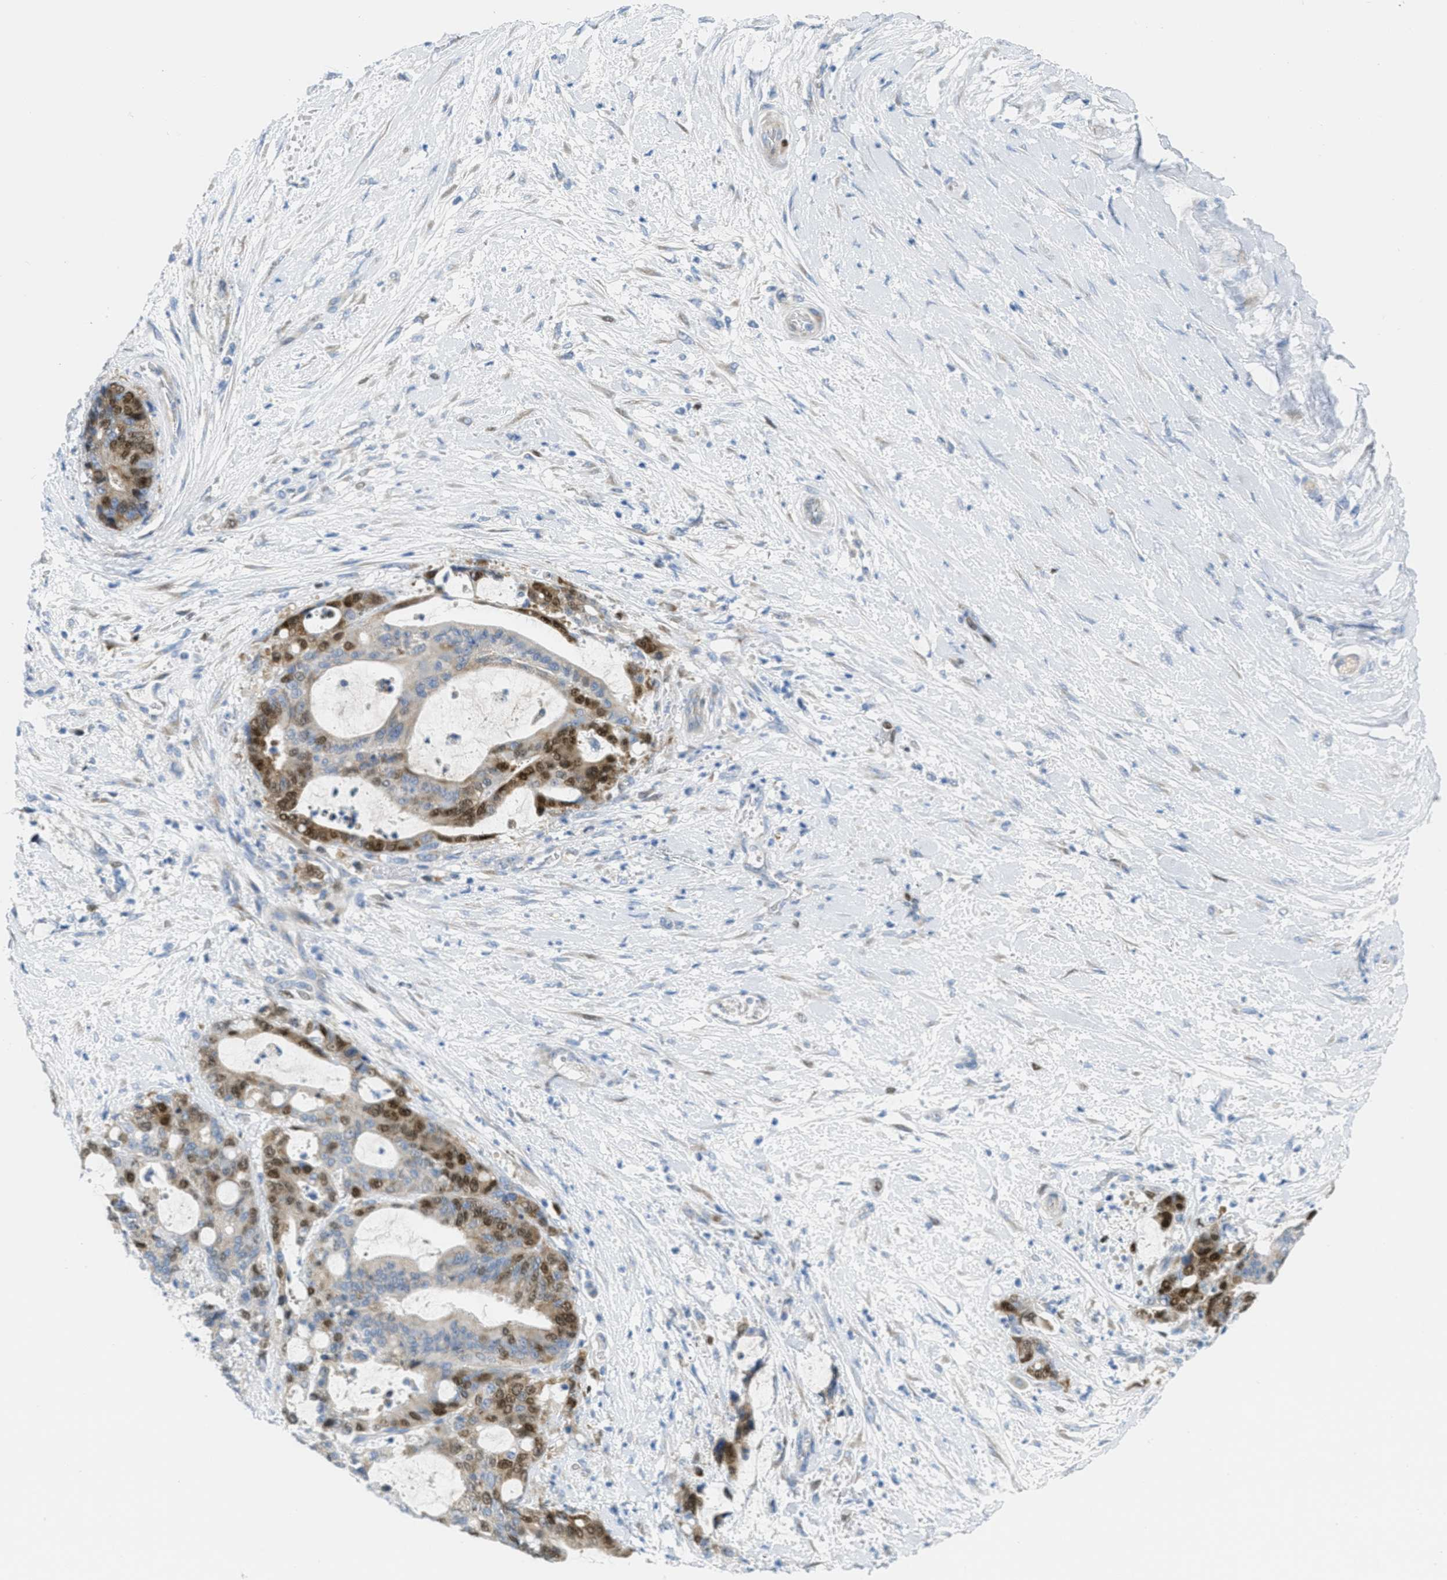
{"staining": {"intensity": "moderate", "quantity": ">75%", "location": "cytoplasmic/membranous,nuclear"}, "tissue": "liver cancer", "cell_type": "Tumor cells", "image_type": "cancer", "snomed": [{"axis": "morphology", "description": "Normal tissue, NOS"}, {"axis": "morphology", "description": "Cholangiocarcinoma"}, {"axis": "topography", "description": "Liver"}, {"axis": "topography", "description": "Peripheral nerve tissue"}], "caption": "Protein expression analysis of liver cancer displays moderate cytoplasmic/membranous and nuclear positivity in about >75% of tumor cells. The staining was performed using DAB to visualize the protein expression in brown, while the nuclei were stained in blue with hematoxylin (Magnification: 20x).", "gene": "ORC6", "patient": {"sex": "female", "age": 73}}